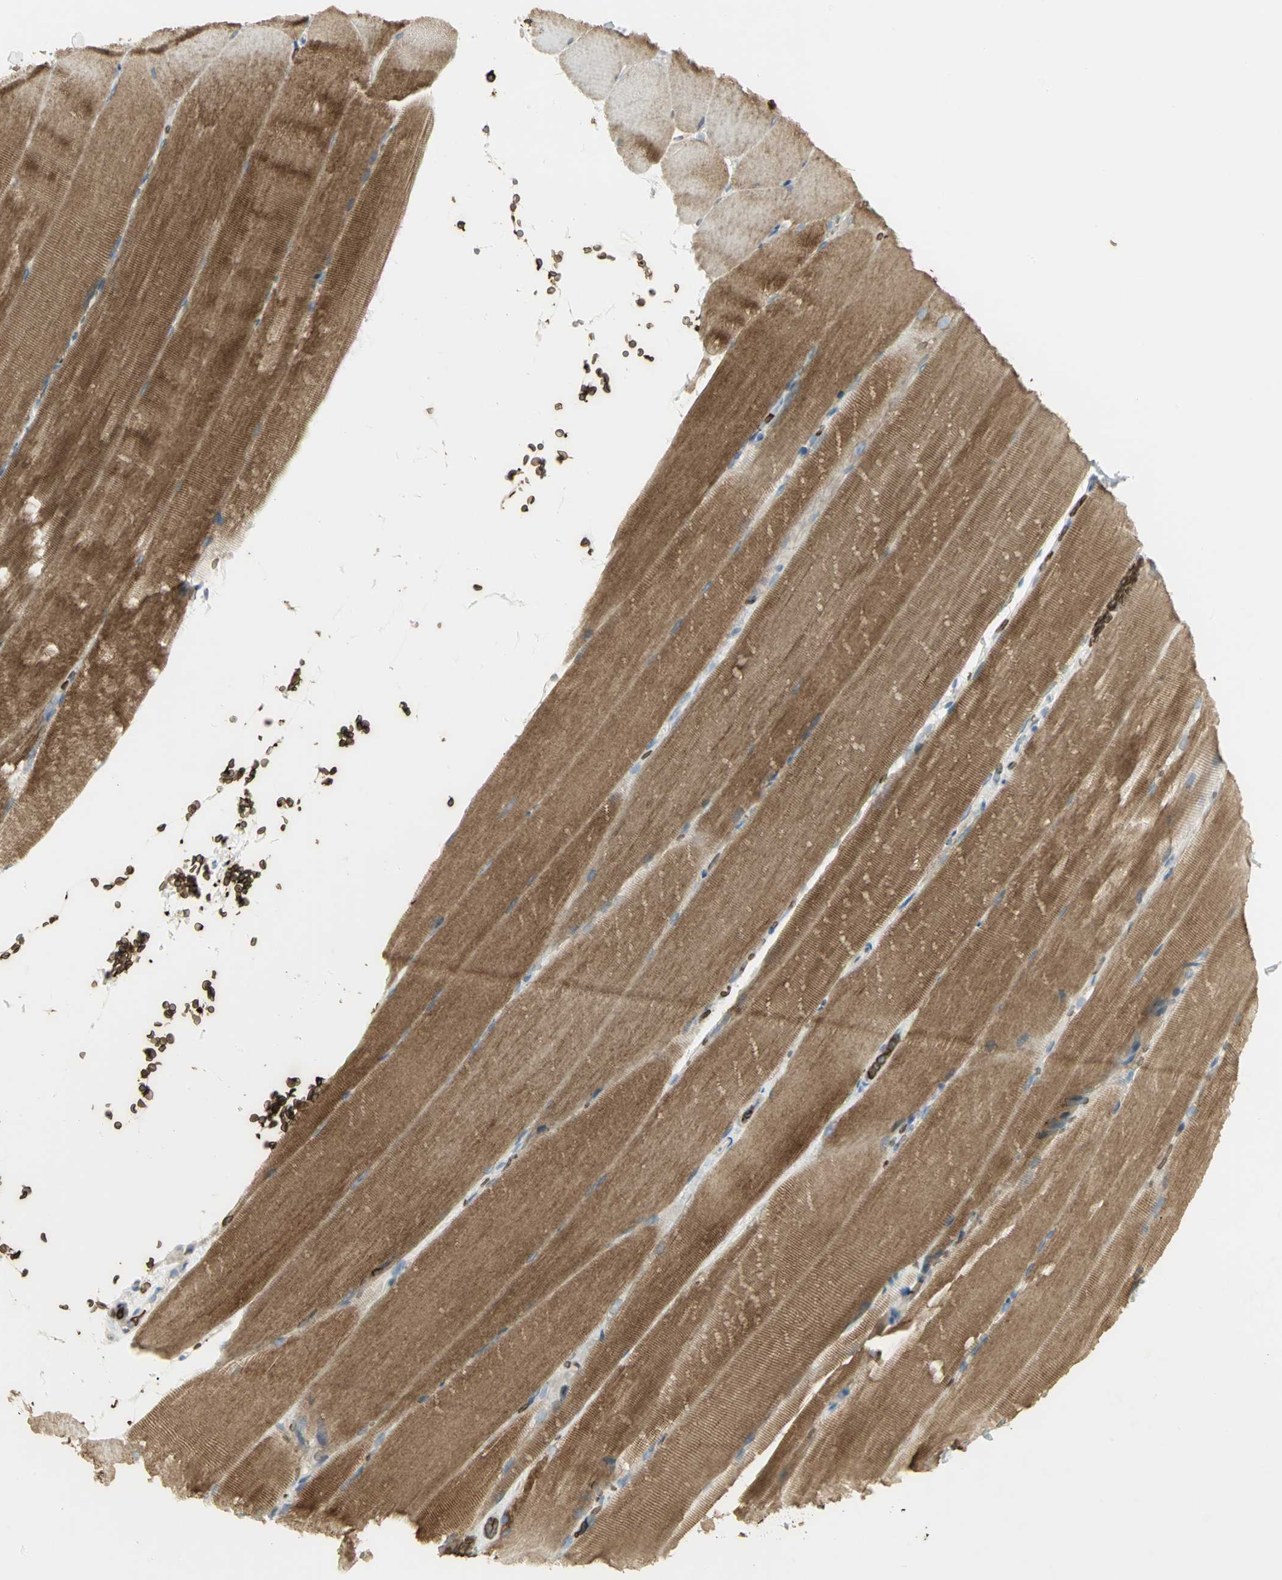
{"staining": {"intensity": "moderate", "quantity": ">75%", "location": "cytoplasmic/membranous"}, "tissue": "skeletal muscle", "cell_type": "Myocytes", "image_type": "normal", "snomed": [{"axis": "morphology", "description": "Normal tissue, NOS"}, {"axis": "topography", "description": "Skeletal muscle"}, {"axis": "topography", "description": "Parathyroid gland"}], "caption": "Immunohistochemical staining of unremarkable human skeletal muscle shows moderate cytoplasmic/membranous protein positivity in approximately >75% of myocytes.", "gene": "ANK1", "patient": {"sex": "female", "age": 37}}